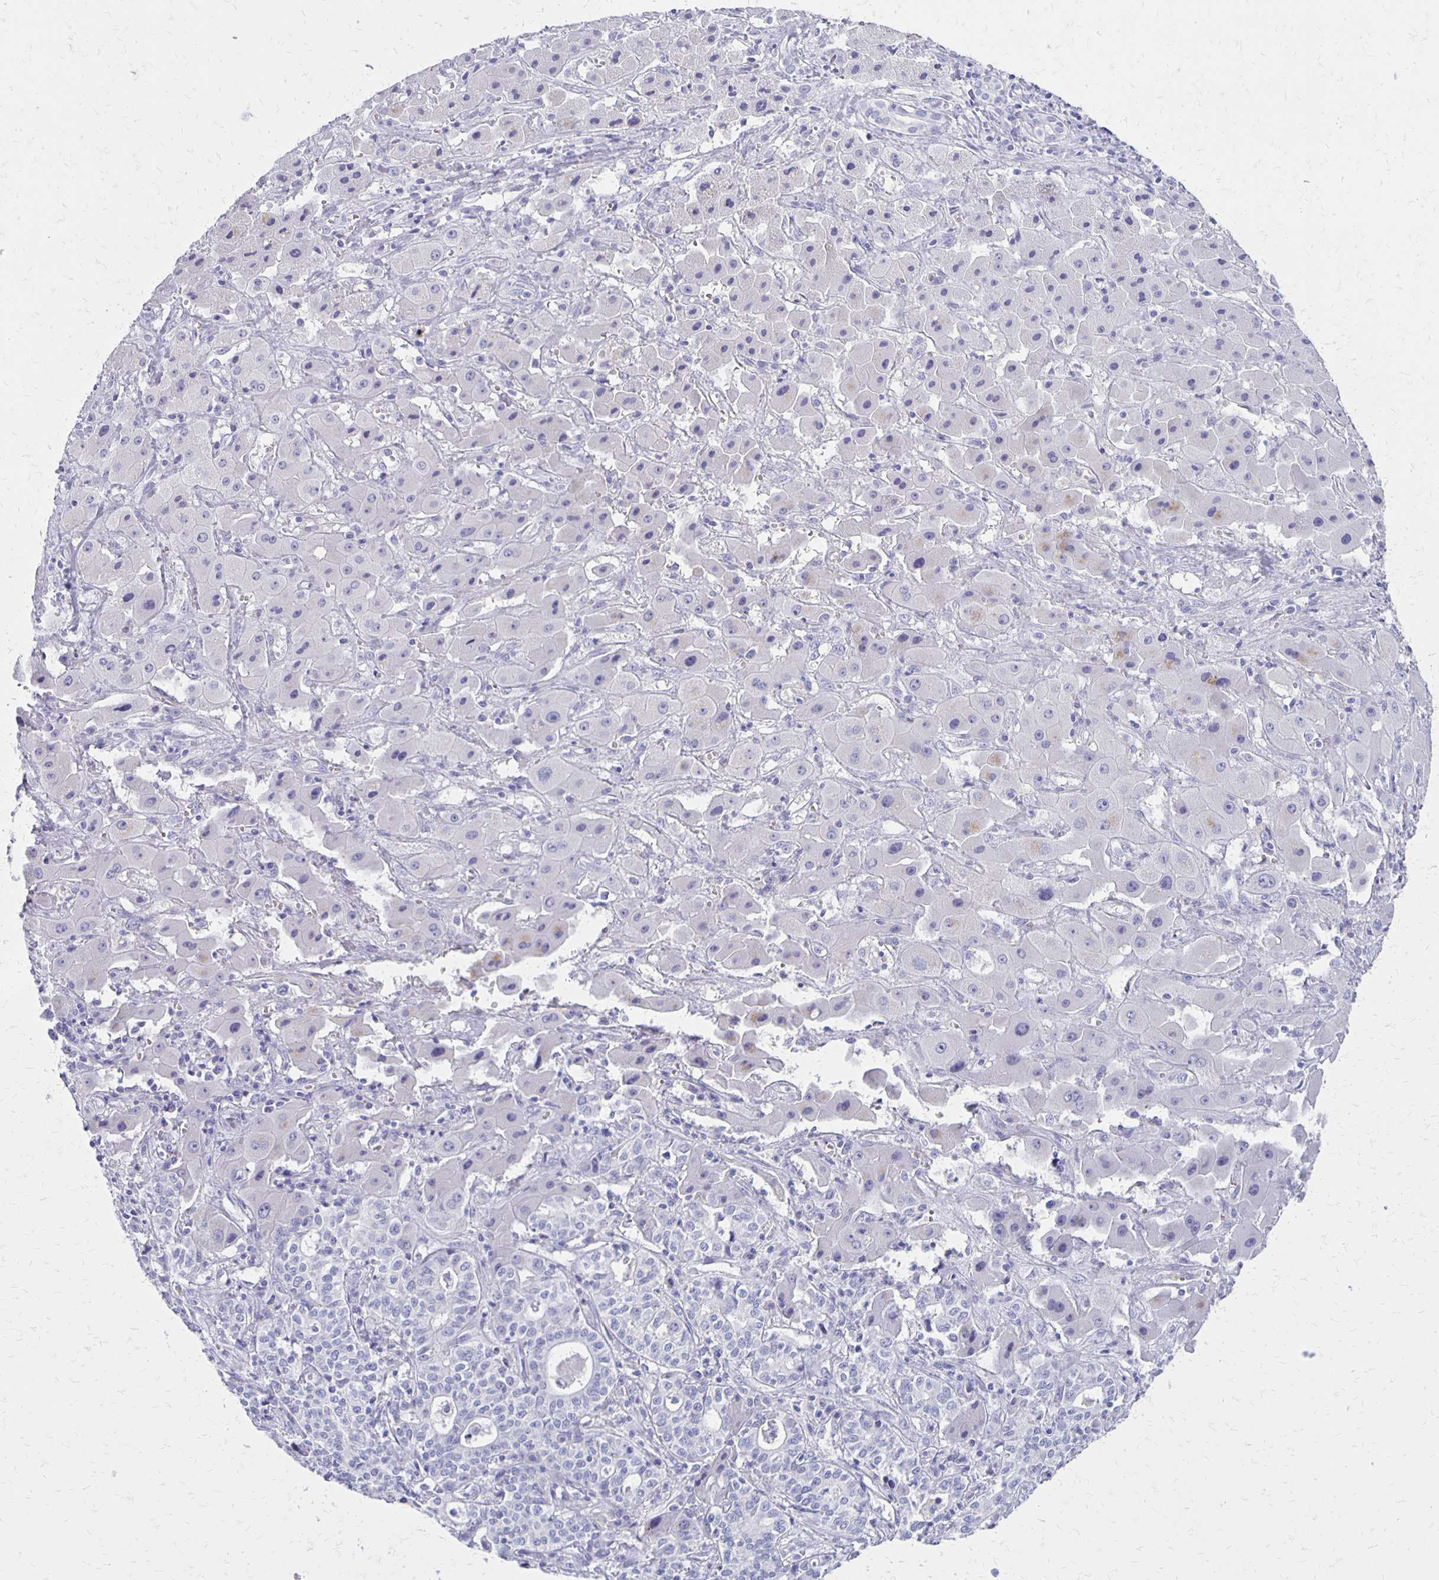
{"staining": {"intensity": "negative", "quantity": "none", "location": "none"}, "tissue": "liver cancer", "cell_type": "Tumor cells", "image_type": "cancer", "snomed": [{"axis": "morphology", "description": "Cholangiocarcinoma"}, {"axis": "topography", "description": "Liver"}], "caption": "Tumor cells are negative for brown protein staining in liver cancer. Nuclei are stained in blue.", "gene": "SEPTIN5", "patient": {"sex": "female", "age": 61}}